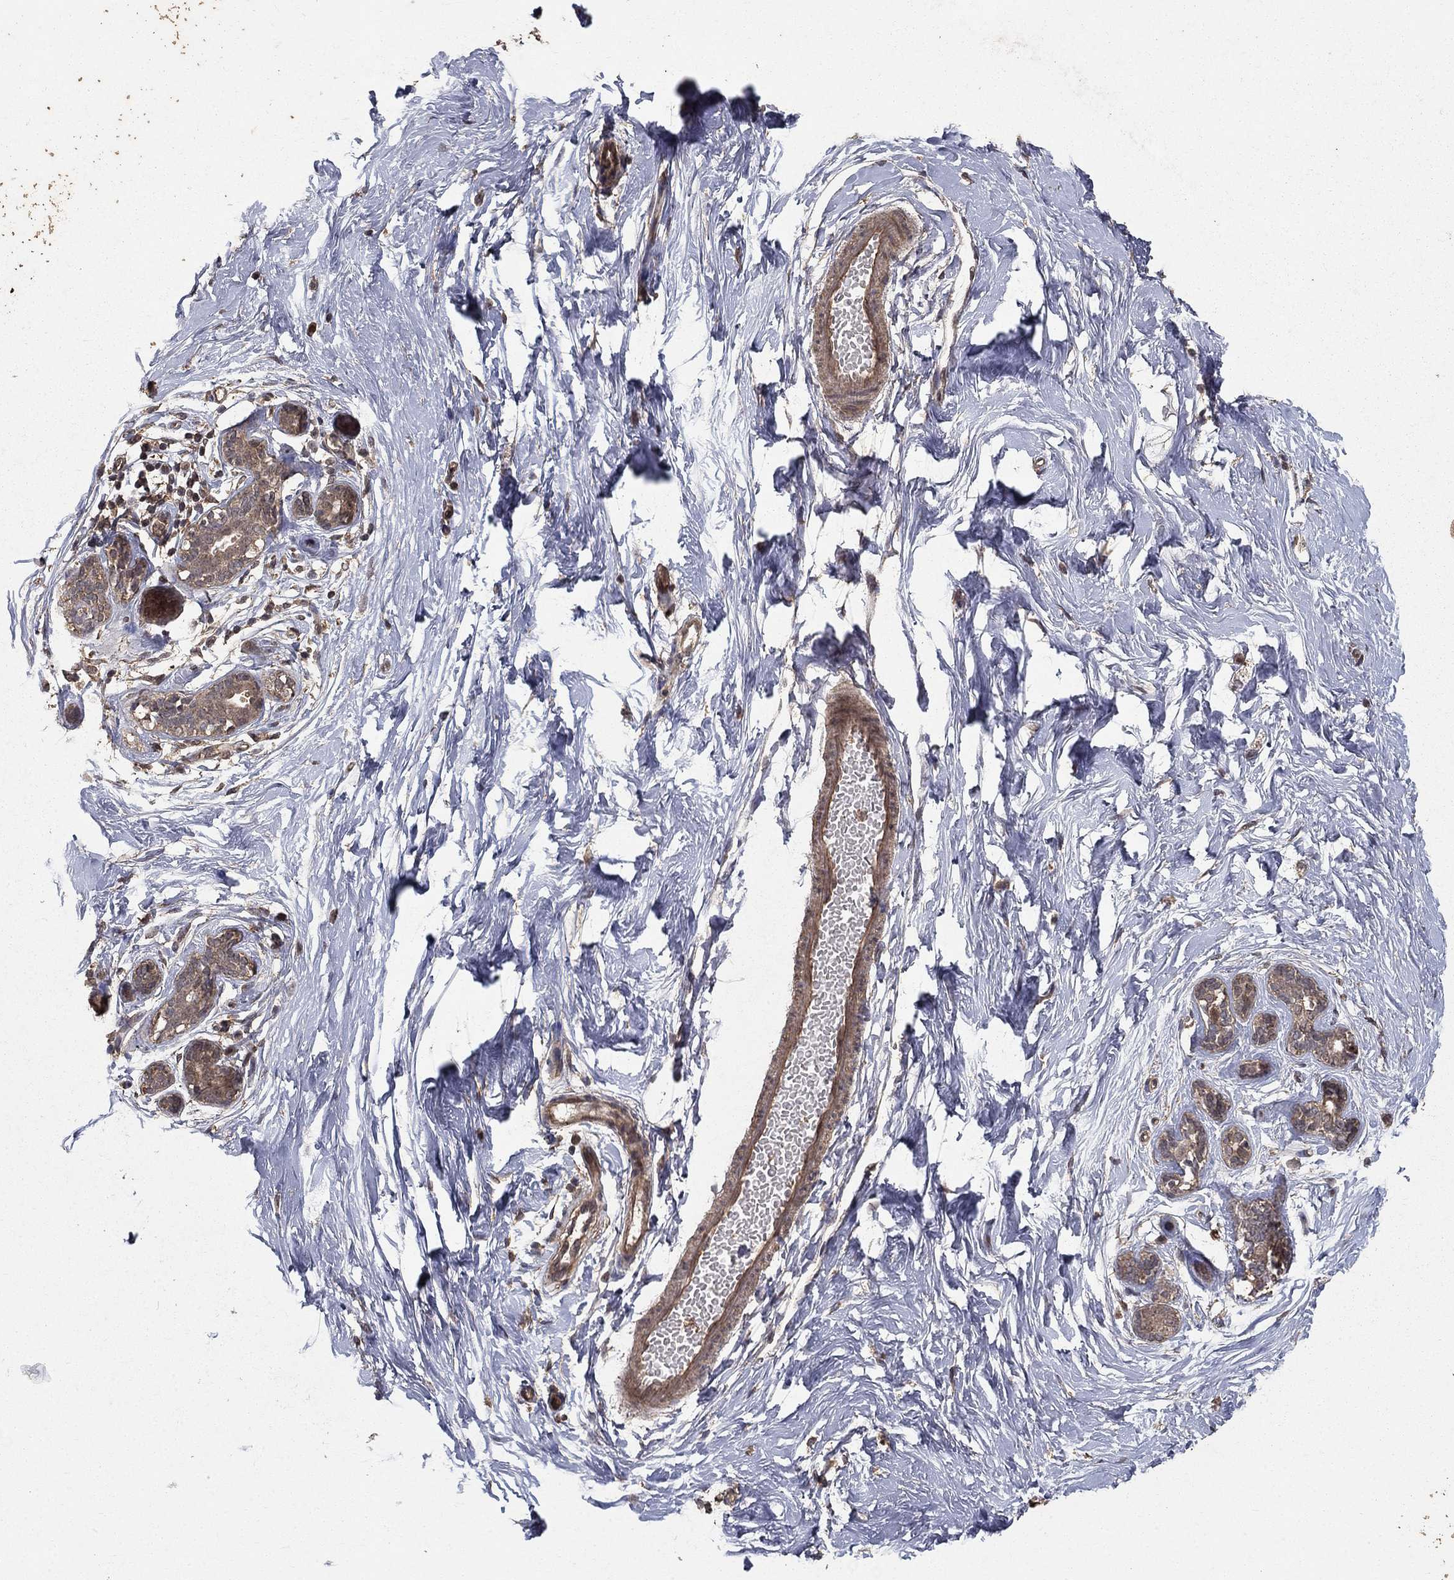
{"staining": {"intensity": "negative", "quantity": "none", "location": "none"}, "tissue": "breast", "cell_type": "Adipocytes", "image_type": "normal", "snomed": [{"axis": "morphology", "description": "Normal tissue, NOS"}, {"axis": "topography", "description": "Breast"}], "caption": "Immunohistochemical staining of normal breast reveals no significant staining in adipocytes. (Stains: DAB (3,3'-diaminobenzidine) immunohistochemistry (IHC) with hematoxylin counter stain, Microscopy: brightfield microscopy at high magnification).", "gene": "PRDM1", "patient": {"sex": "female", "age": 37}}